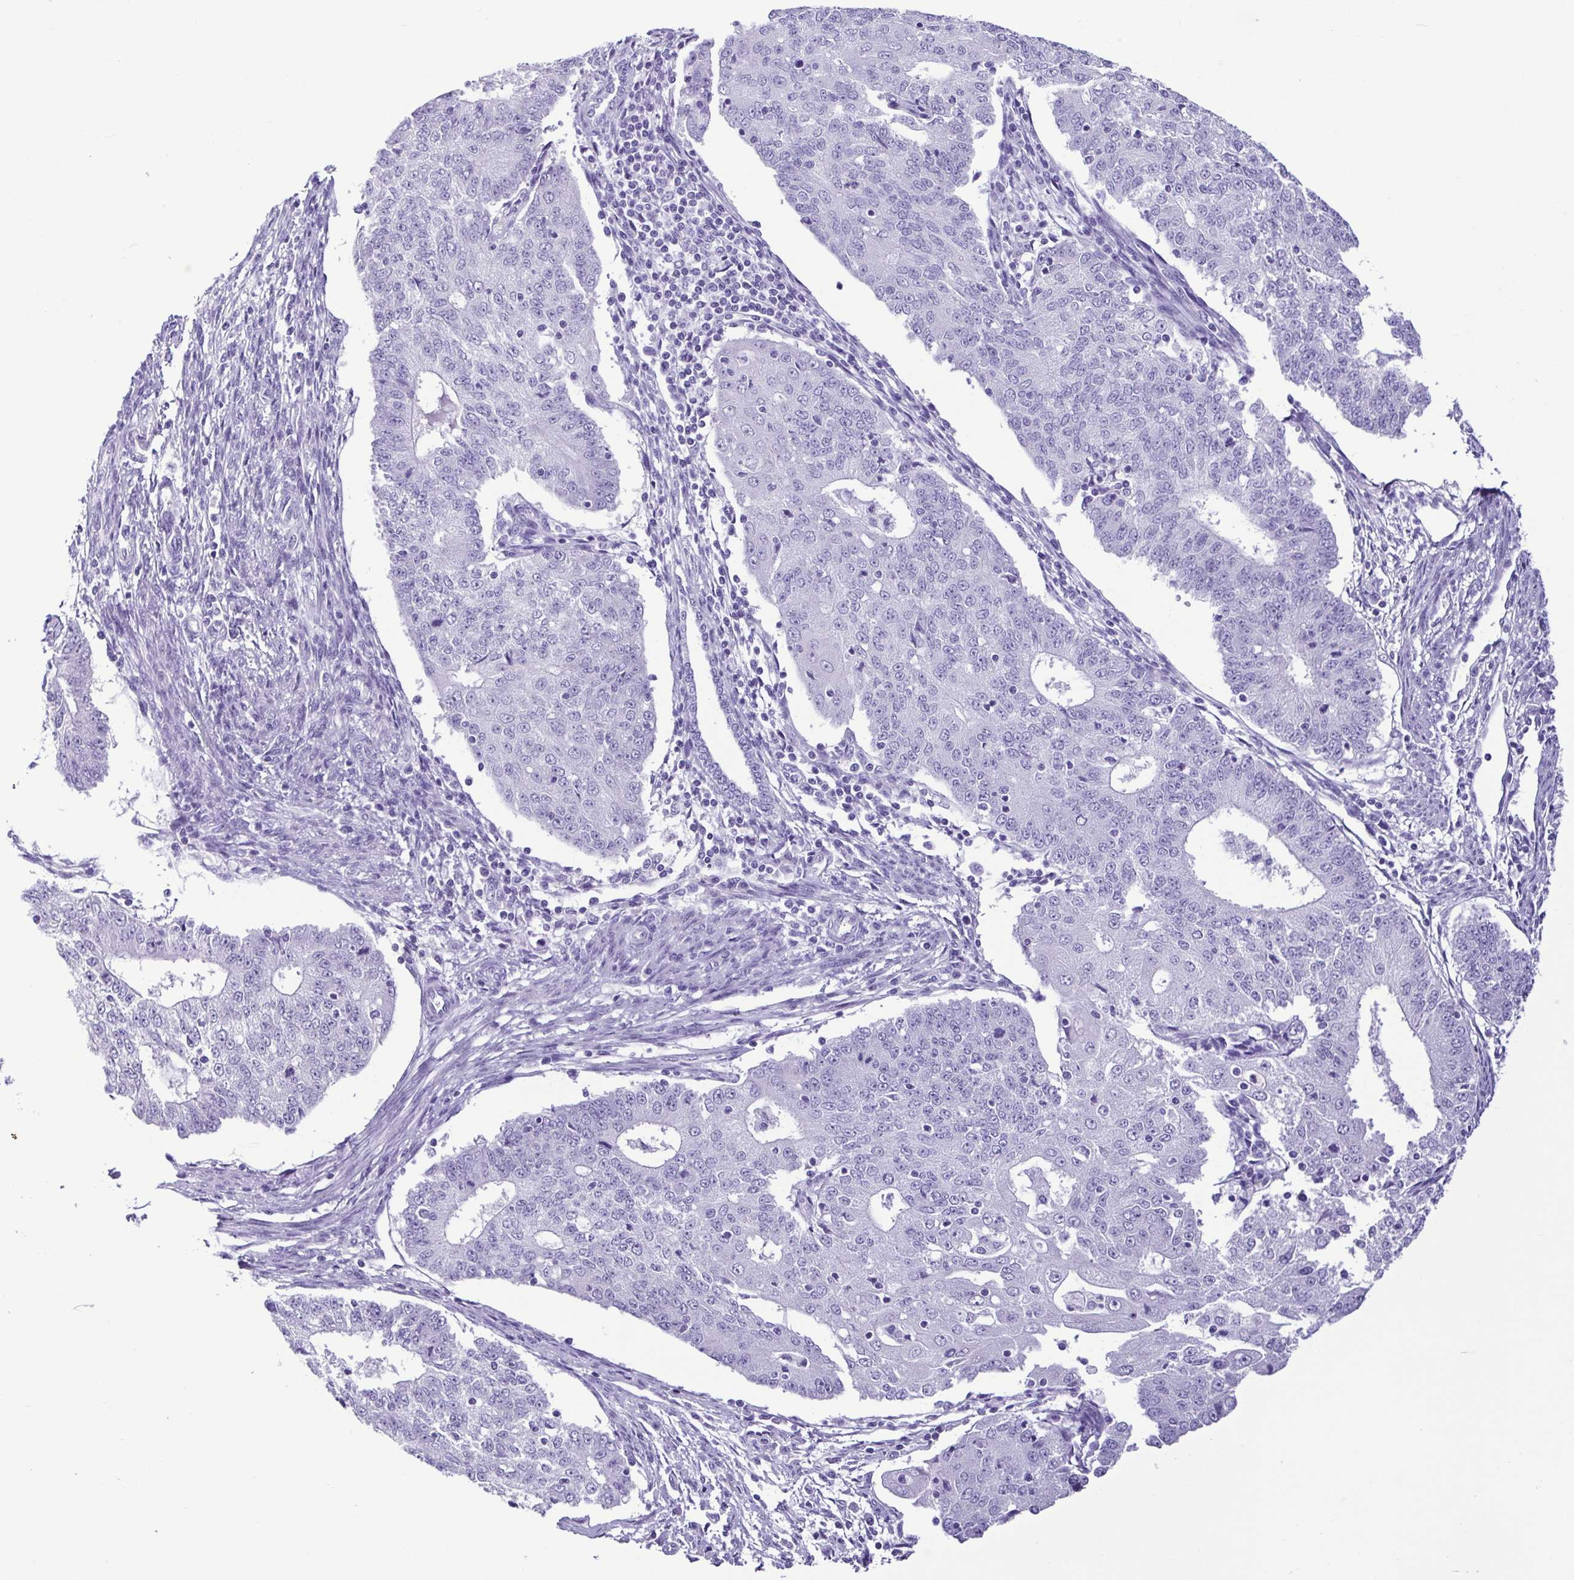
{"staining": {"intensity": "negative", "quantity": "none", "location": "none"}, "tissue": "endometrial cancer", "cell_type": "Tumor cells", "image_type": "cancer", "snomed": [{"axis": "morphology", "description": "Adenocarcinoma, NOS"}, {"axis": "topography", "description": "Endometrium"}], "caption": "Protein analysis of adenocarcinoma (endometrial) demonstrates no significant staining in tumor cells.", "gene": "CBY2", "patient": {"sex": "female", "age": 56}}